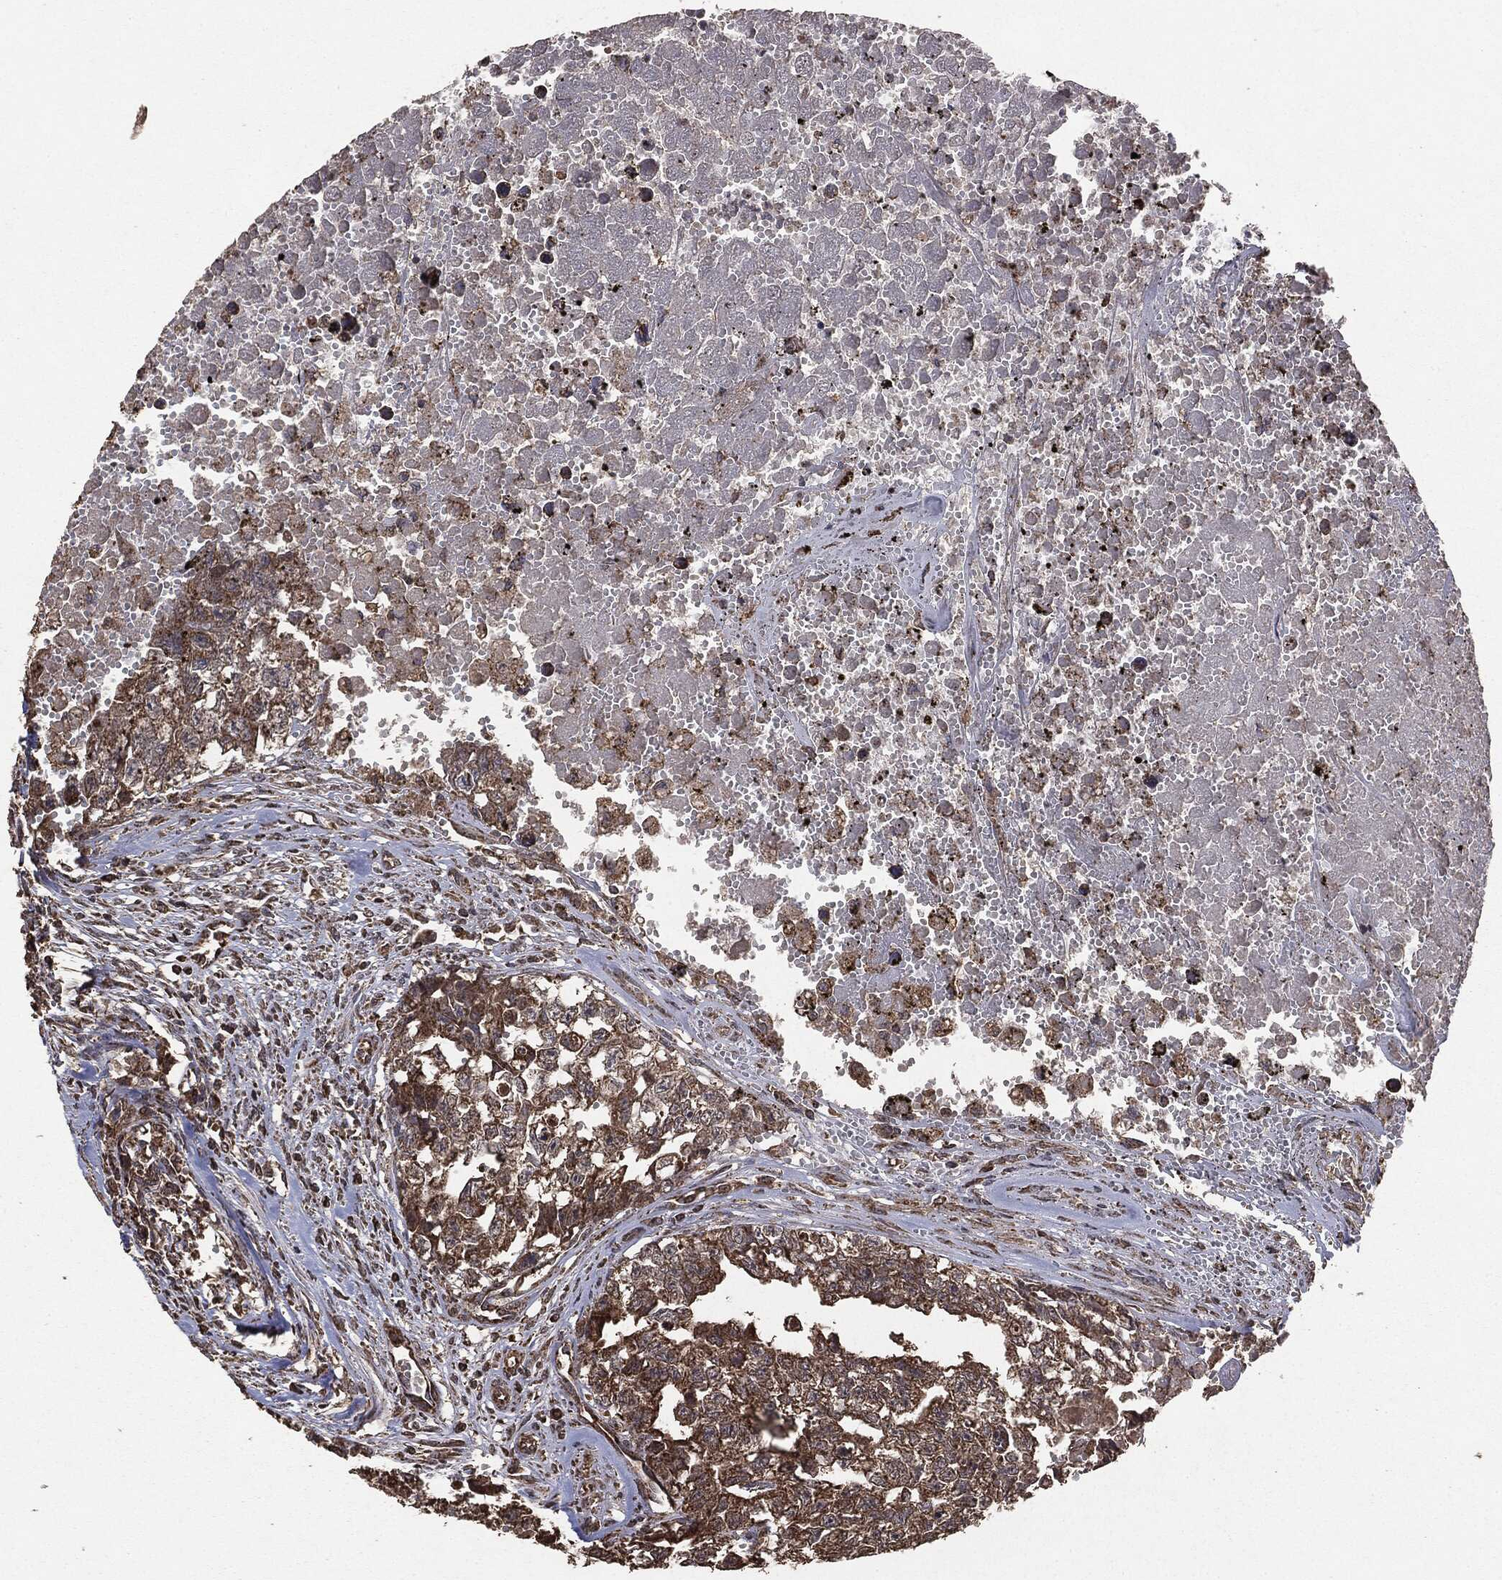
{"staining": {"intensity": "moderate", "quantity": ">75%", "location": "cytoplasmic/membranous"}, "tissue": "testis cancer", "cell_type": "Tumor cells", "image_type": "cancer", "snomed": [{"axis": "morphology", "description": "Seminoma, NOS"}, {"axis": "morphology", "description": "Carcinoma, Embryonal, NOS"}, {"axis": "topography", "description": "Testis"}], "caption": "The immunohistochemical stain shows moderate cytoplasmic/membranous positivity in tumor cells of testis seminoma tissue. The staining is performed using DAB brown chromogen to label protein expression. The nuclei are counter-stained blue using hematoxylin.", "gene": "MTOR", "patient": {"sex": "male", "age": 22}}